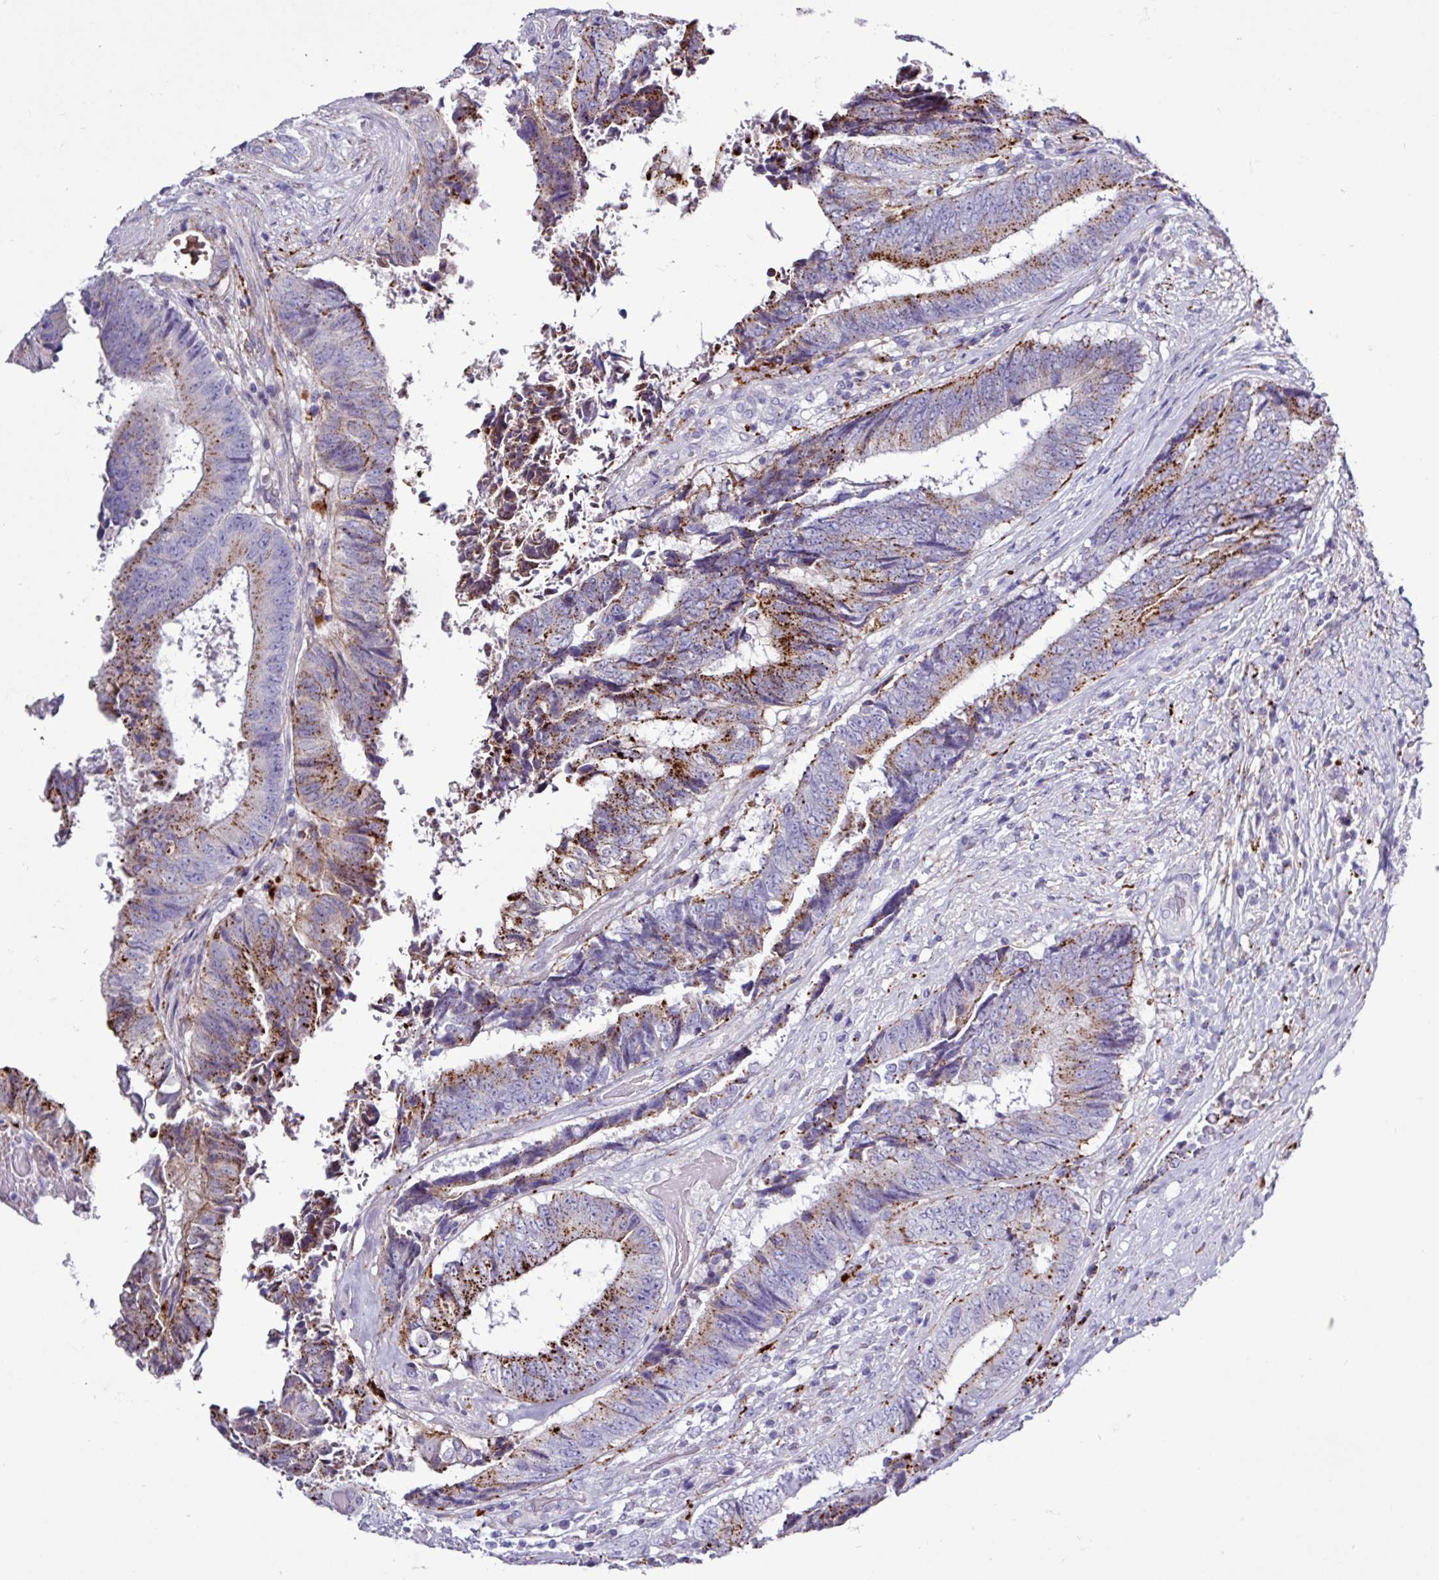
{"staining": {"intensity": "strong", "quantity": "25%-75%", "location": "cytoplasmic/membranous"}, "tissue": "colorectal cancer", "cell_type": "Tumor cells", "image_type": "cancer", "snomed": [{"axis": "morphology", "description": "Adenocarcinoma, NOS"}, {"axis": "topography", "description": "Rectum"}], "caption": "Tumor cells display high levels of strong cytoplasmic/membranous expression in about 25%-75% of cells in colorectal adenocarcinoma. The protein is shown in brown color, while the nuclei are stained blue.", "gene": "AMIGO2", "patient": {"sex": "male", "age": 72}}